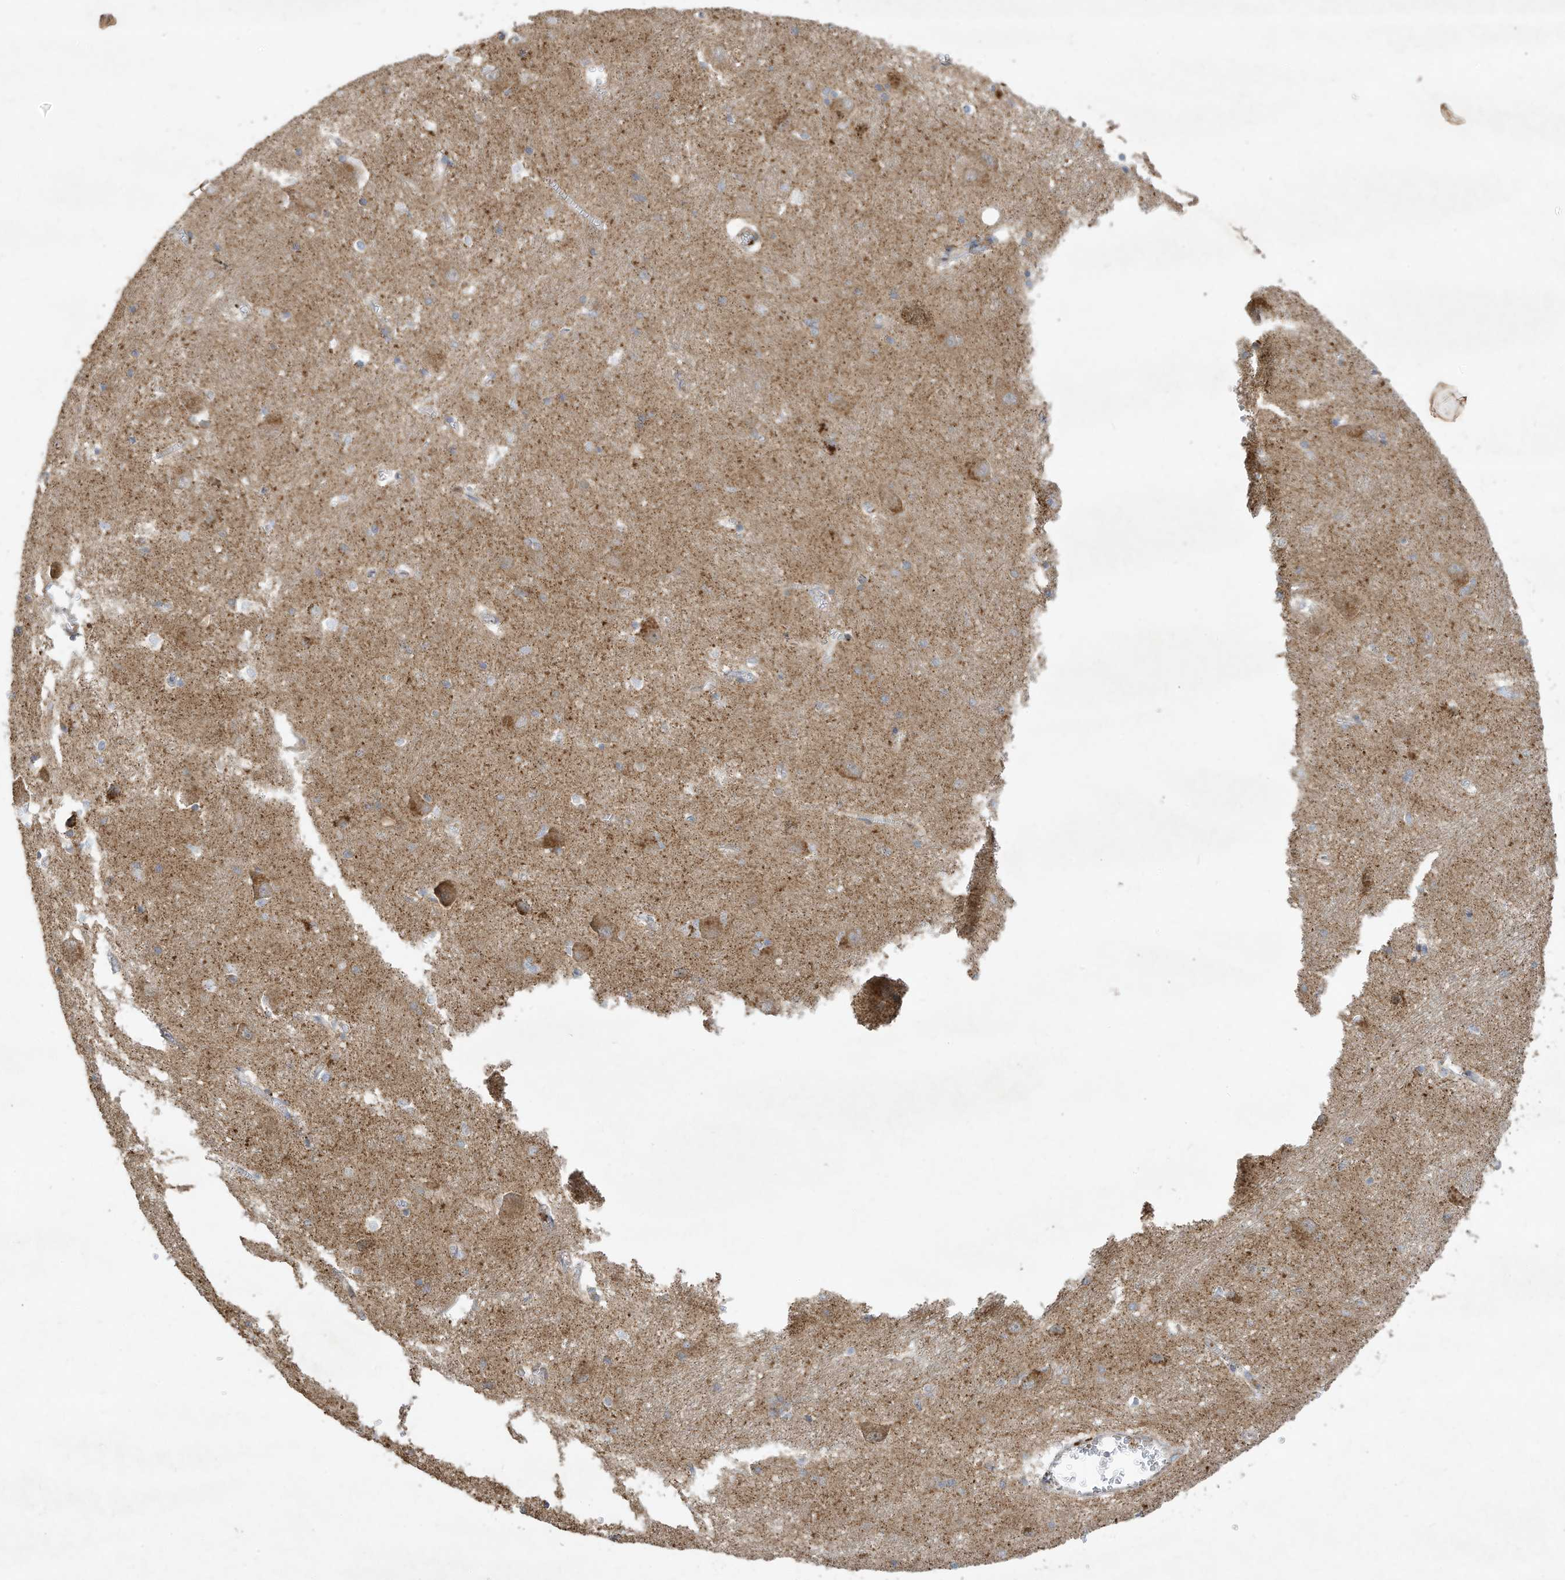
{"staining": {"intensity": "weak", "quantity": "<25%", "location": "cytoplasmic/membranous"}, "tissue": "caudate", "cell_type": "Glial cells", "image_type": "normal", "snomed": [{"axis": "morphology", "description": "Normal tissue, NOS"}, {"axis": "topography", "description": "Lateral ventricle wall"}], "caption": "Immunohistochemical staining of unremarkable human caudate demonstrates no significant positivity in glial cells.", "gene": "C2orf74", "patient": {"sex": "male", "age": 37}}